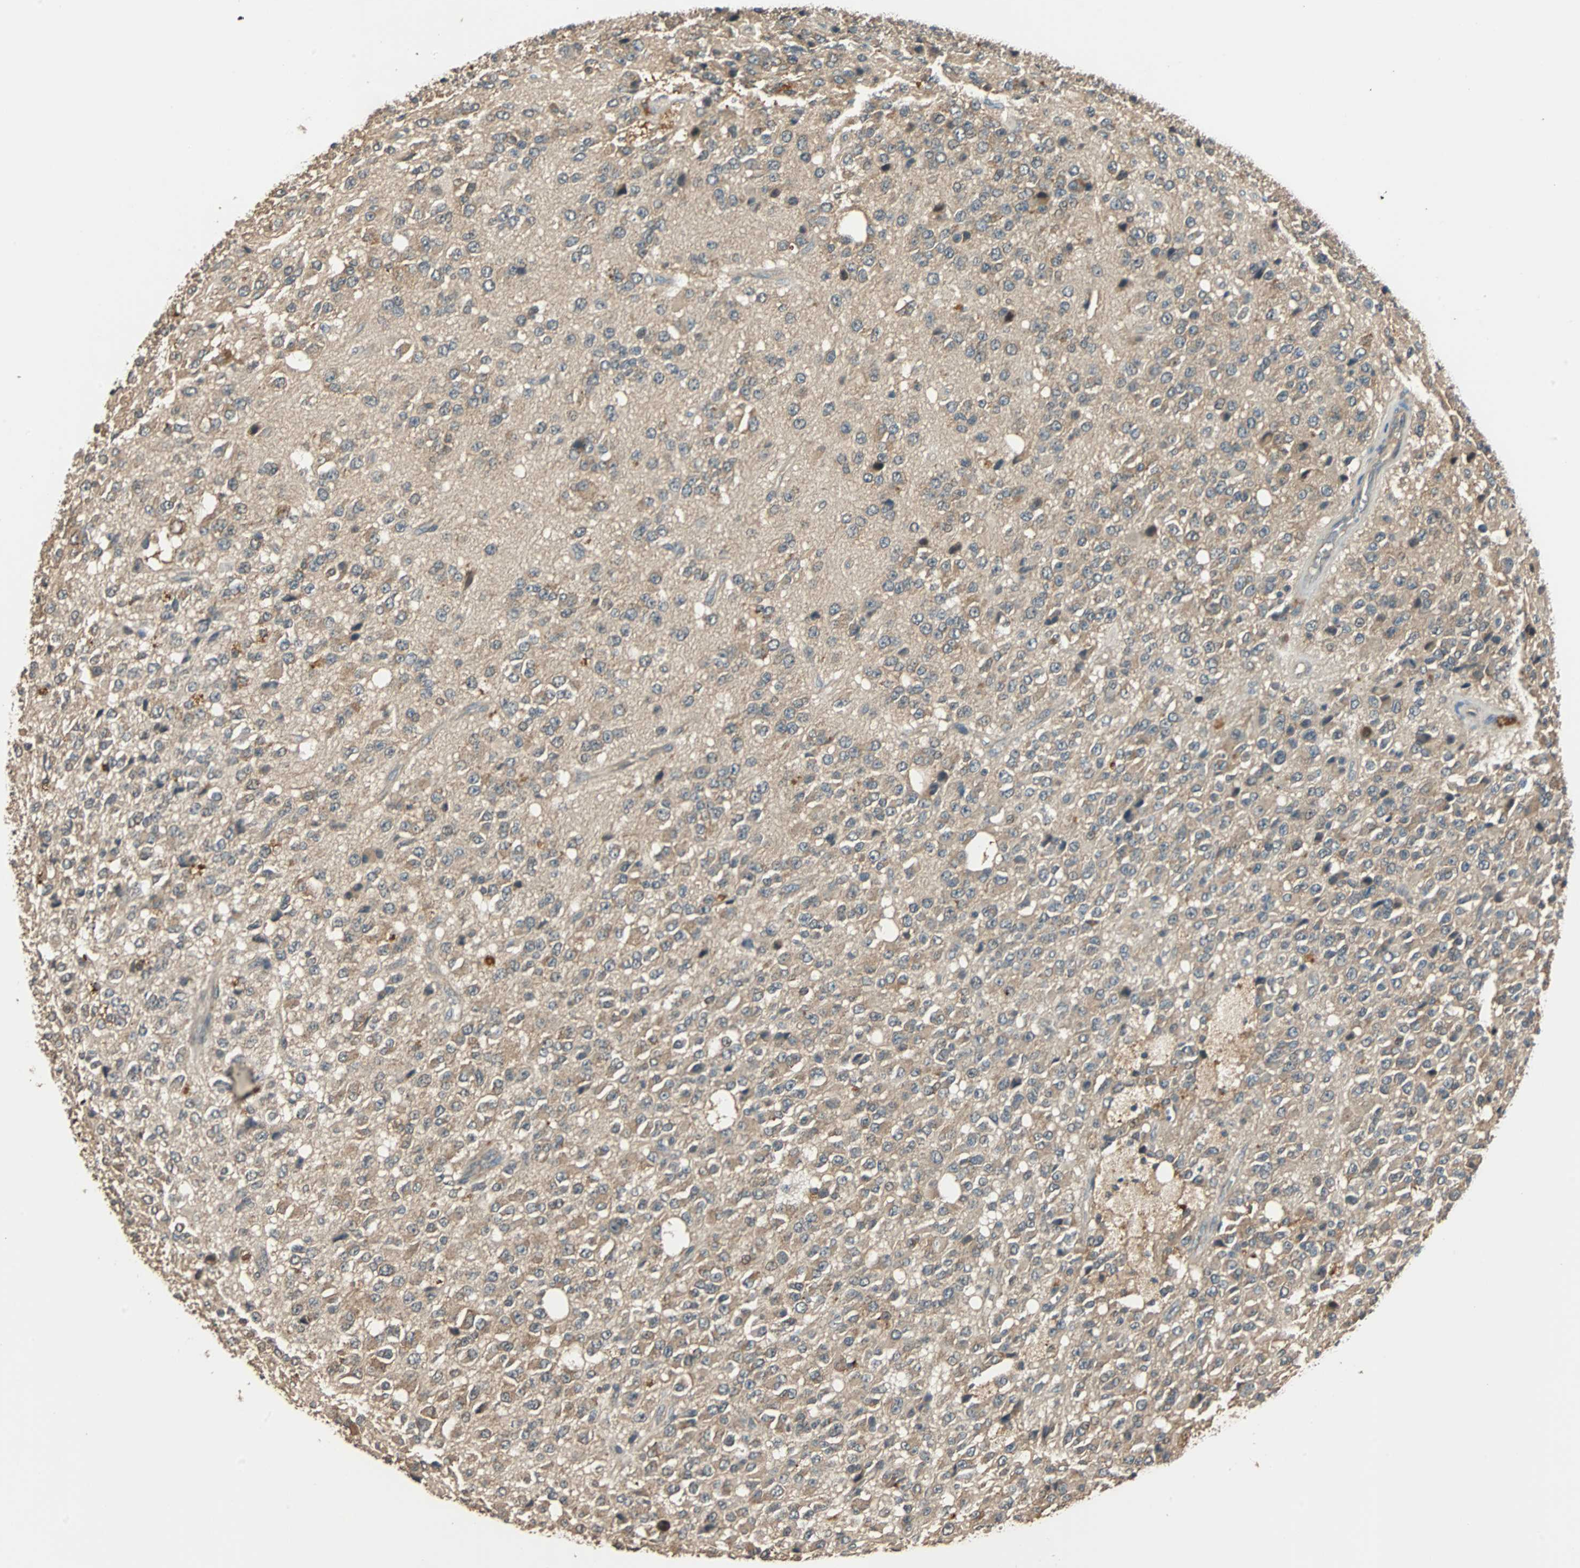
{"staining": {"intensity": "moderate", "quantity": "<25%", "location": "cytoplasmic/membranous"}, "tissue": "glioma", "cell_type": "Tumor cells", "image_type": "cancer", "snomed": [{"axis": "morphology", "description": "Glioma, malignant, High grade"}, {"axis": "topography", "description": "pancreas cauda"}], "caption": "Immunohistochemistry micrograph of neoplastic tissue: human glioma stained using IHC reveals low levels of moderate protein expression localized specifically in the cytoplasmic/membranous of tumor cells, appearing as a cytoplasmic/membranous brown color.", "gene": "ABHD2", "patient": {"sex": "male", "age": 60}}